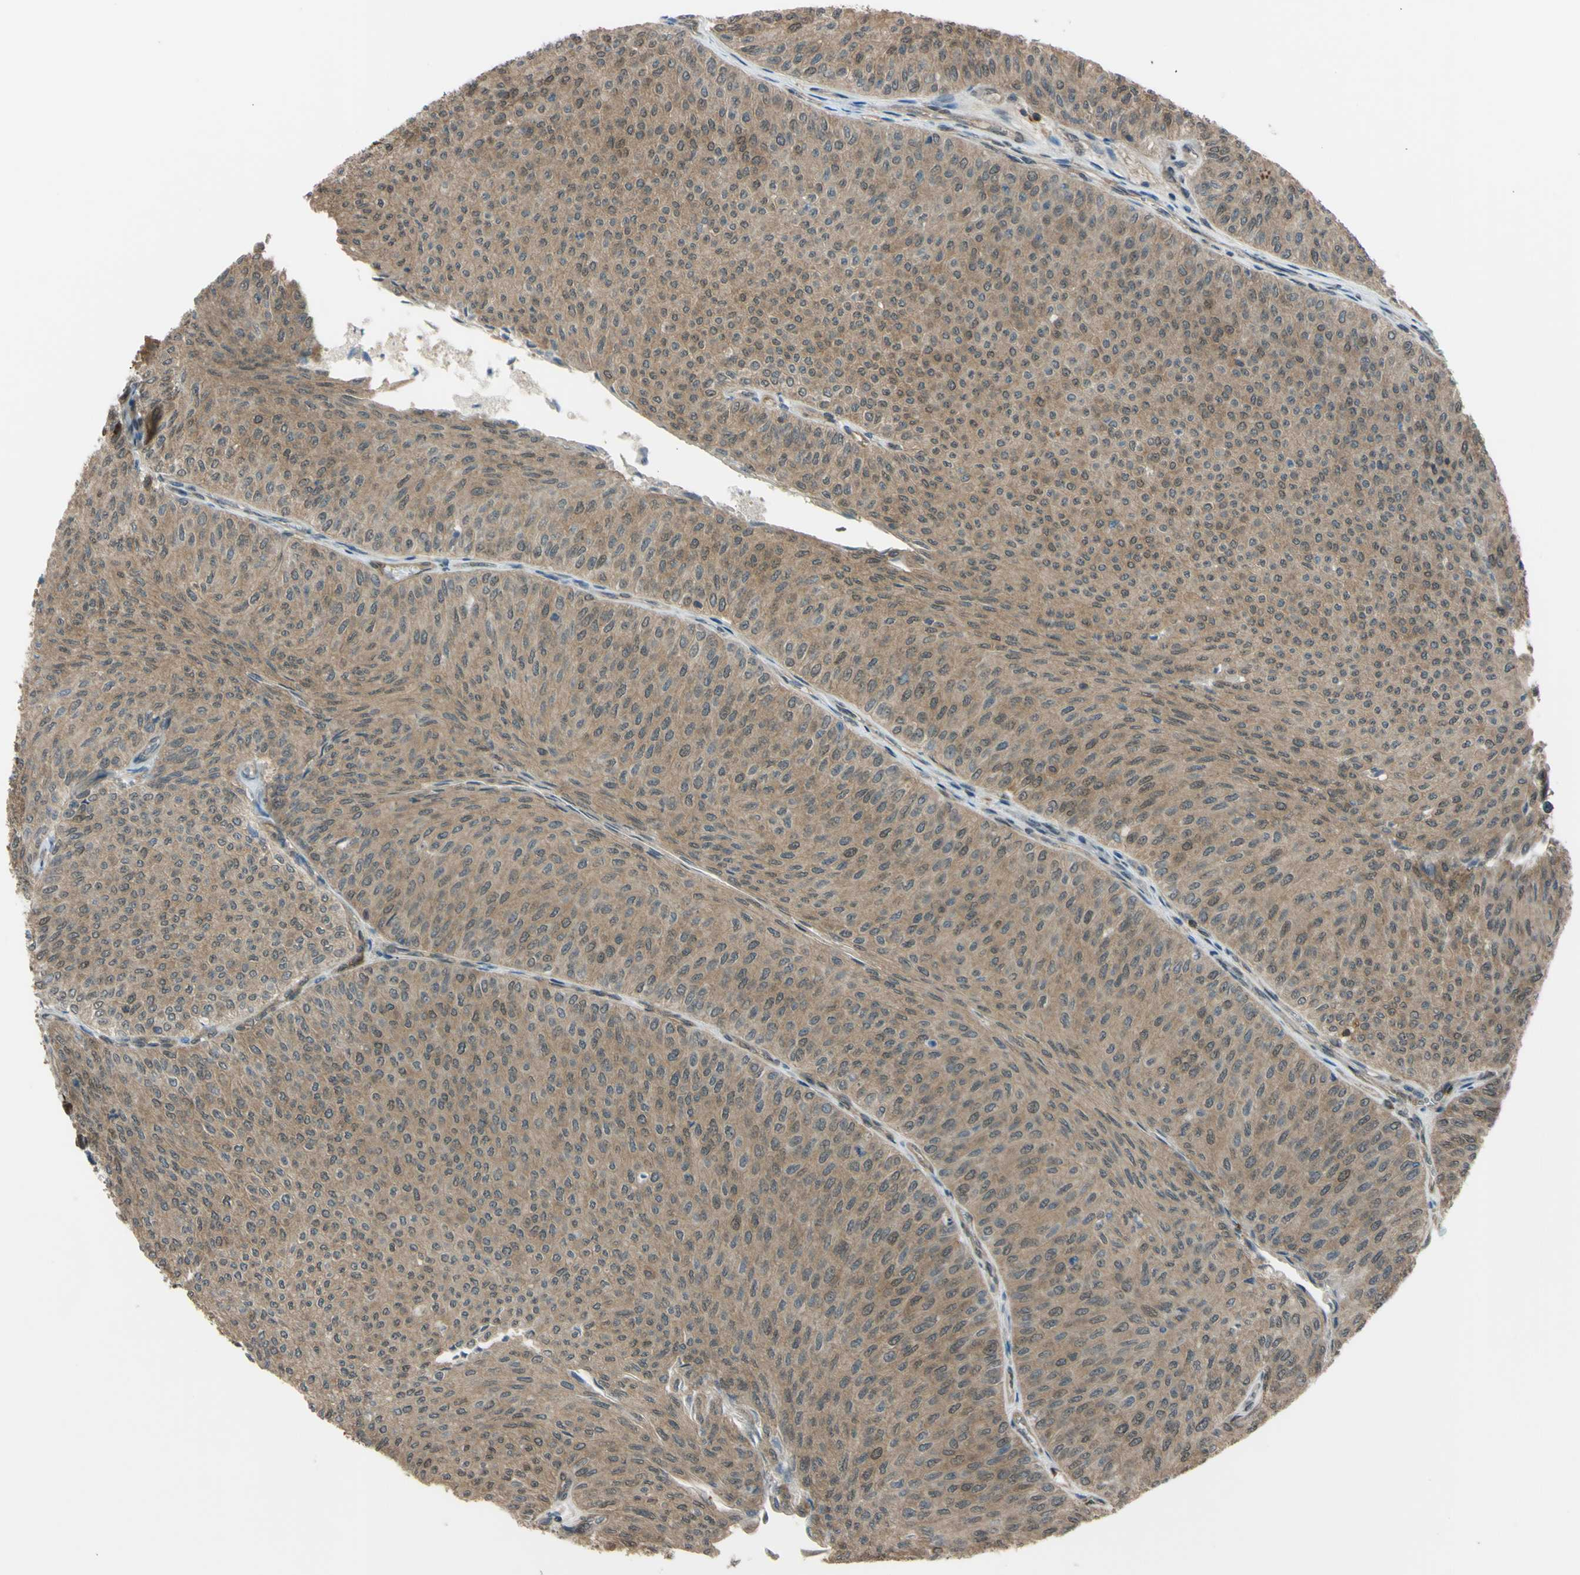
{"staining": {"intensity": "moderate", "quantity": ">75%", "location": "cytoplasmic/membranous"}, "tissue": "urothelial cancer", "cell_type": "Tumor cells", "image_type": "cancer", "snomed": [{"axis": "morphology", "description": "Urothelial carcinoma, Low grade"}, {"axis": "topography", "description": "Urinary bladder"}], "caption": "High-power microscopy captured an immunohistochemistry image of urothelial cancer, revealing moderate cytoplasmic/membranous staining in approximately >75% of tumor cells. Using DAB (3,3'-diaminobenzidine) (brown) and hematoxylin (blue) stains, captured at high magnification using brightfield microscopy.", "gene": "YWHAQ", "patient": {"sex": "male", "age": 78}}